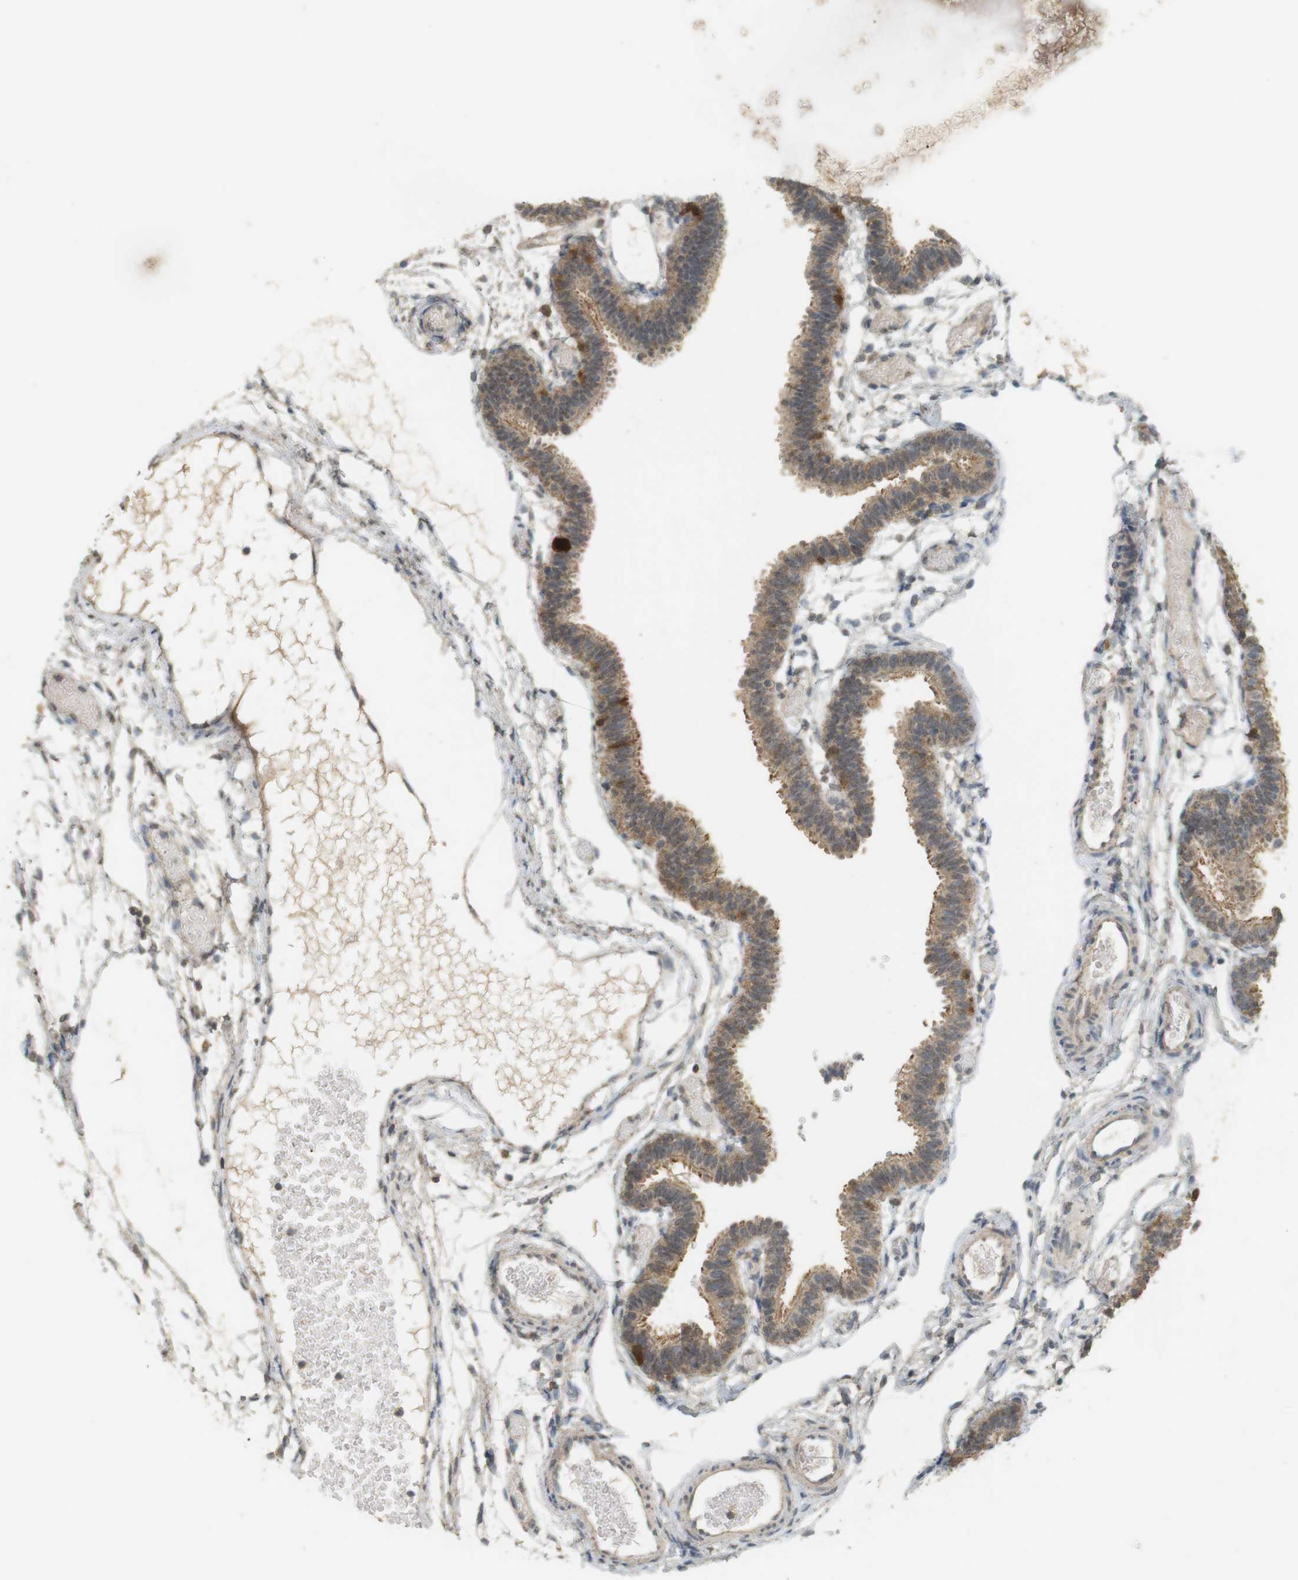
{"staining": {"intensity": "strong", "quantity": "<25%", "location": "cytoplasmic/membranous"}, "tissue": "fallopian tube", "cell_type": "Glandular cells", "image_type": "normal", "snomed": [{"axis": "morphology", "description": "Normal tissue, NOS"}, {"axis": "topography", "description": "Fallopian tube"}], "caption": "Glandular cells show medium levels of strong cytoplasmic/membranous staining in approximately <25% of cells in normal fallopian tube. (Stains: DAB in brown, nuclei in blue, Microscopy: brightfield microscopy at high magnification).", "gene": "TTK", "patient": {"sex": "female", "age": 29}}